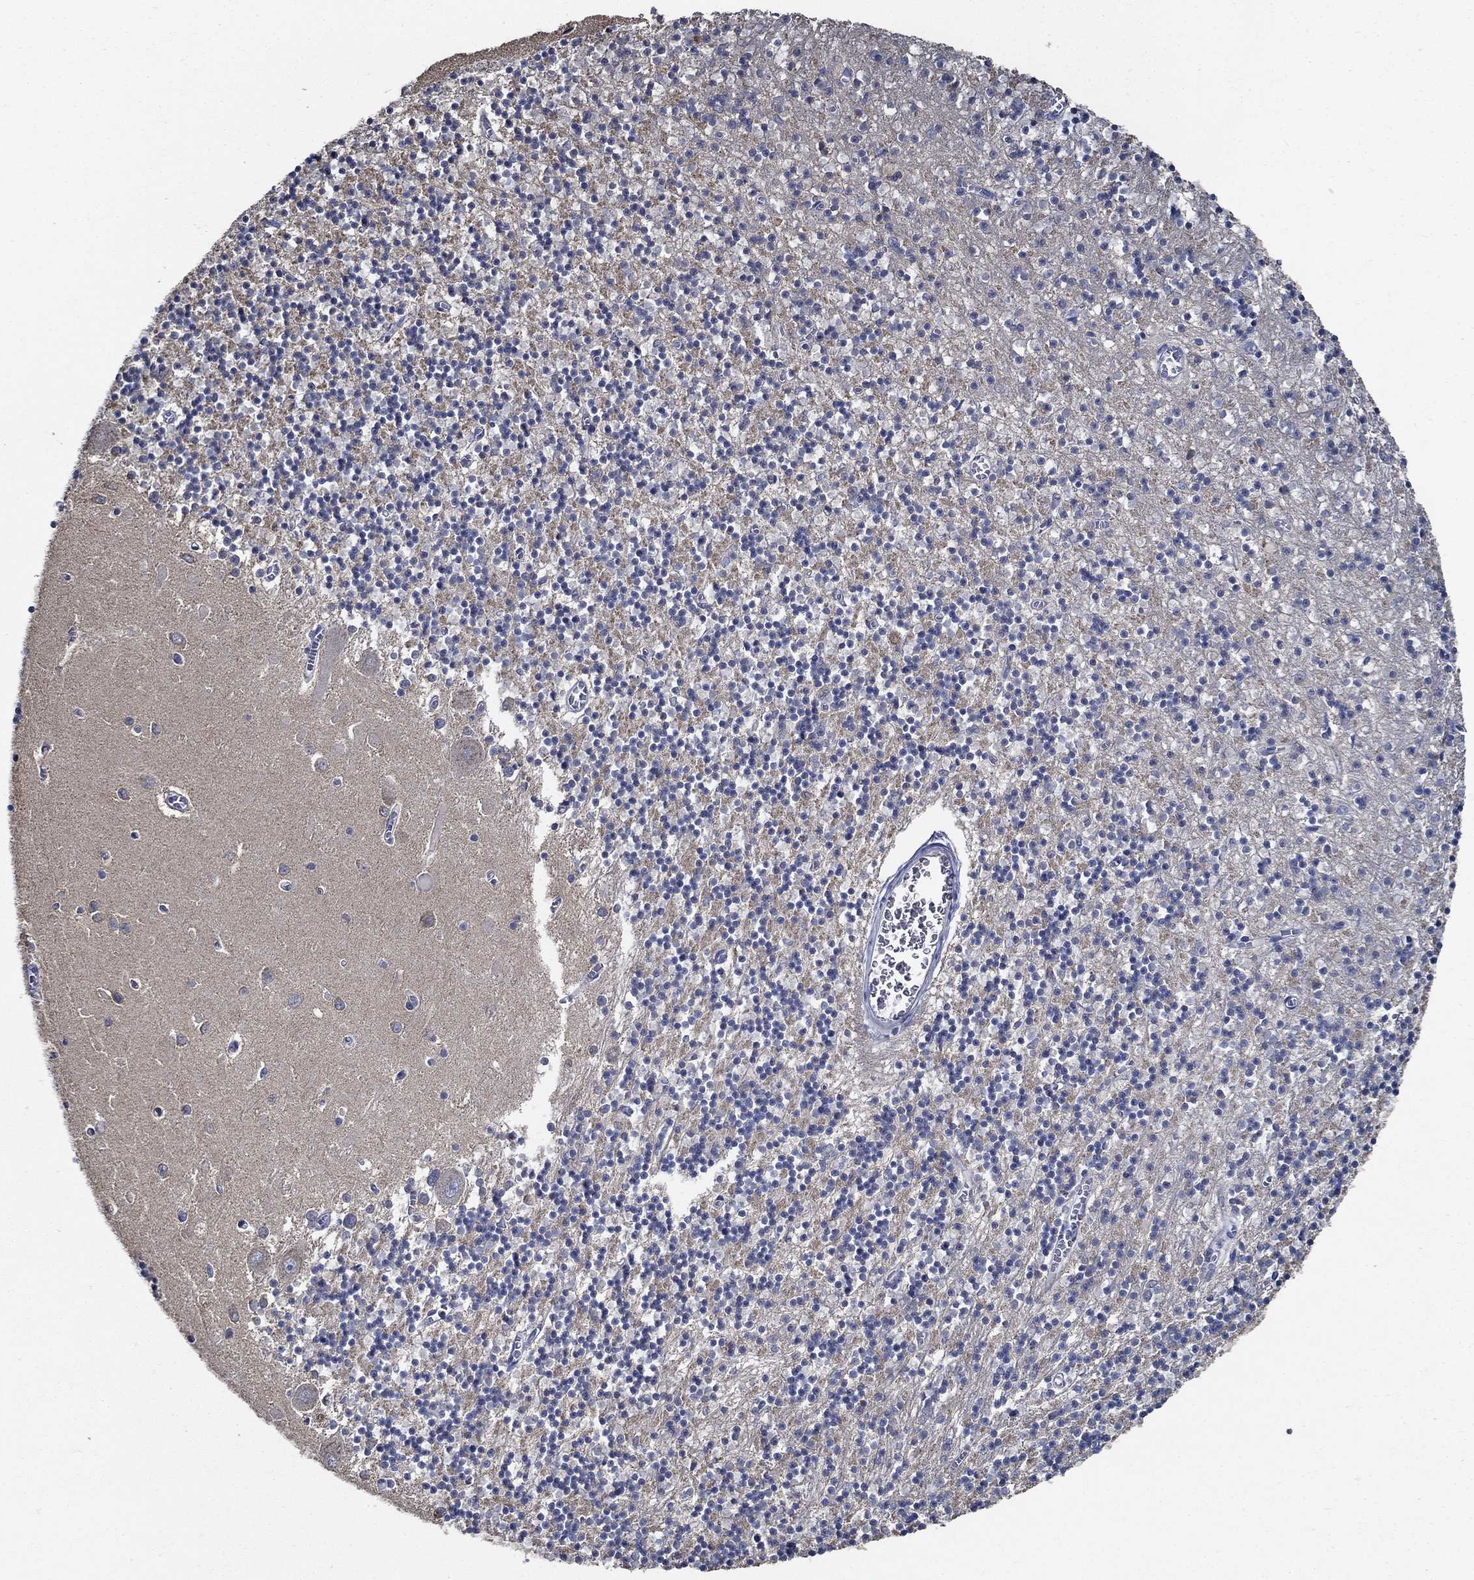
{"staining": {"intensity": "negative", "quantity": "none", "location": "none"}, "tissue": "cerebellum", "cell_type": "Cells in granular layer", "image_type": "normal", "snomed": [{"axis": "morphology", "description": "Normal tissue, NOS"}, {"axis": "topography", "description": "Cerebellum"}], "caption": "Image shows no significant protein staining in cells in granular layer of normal cerebellum.", "gene": "DOCK3", "patient": {"sex": "female", "age": 64}}